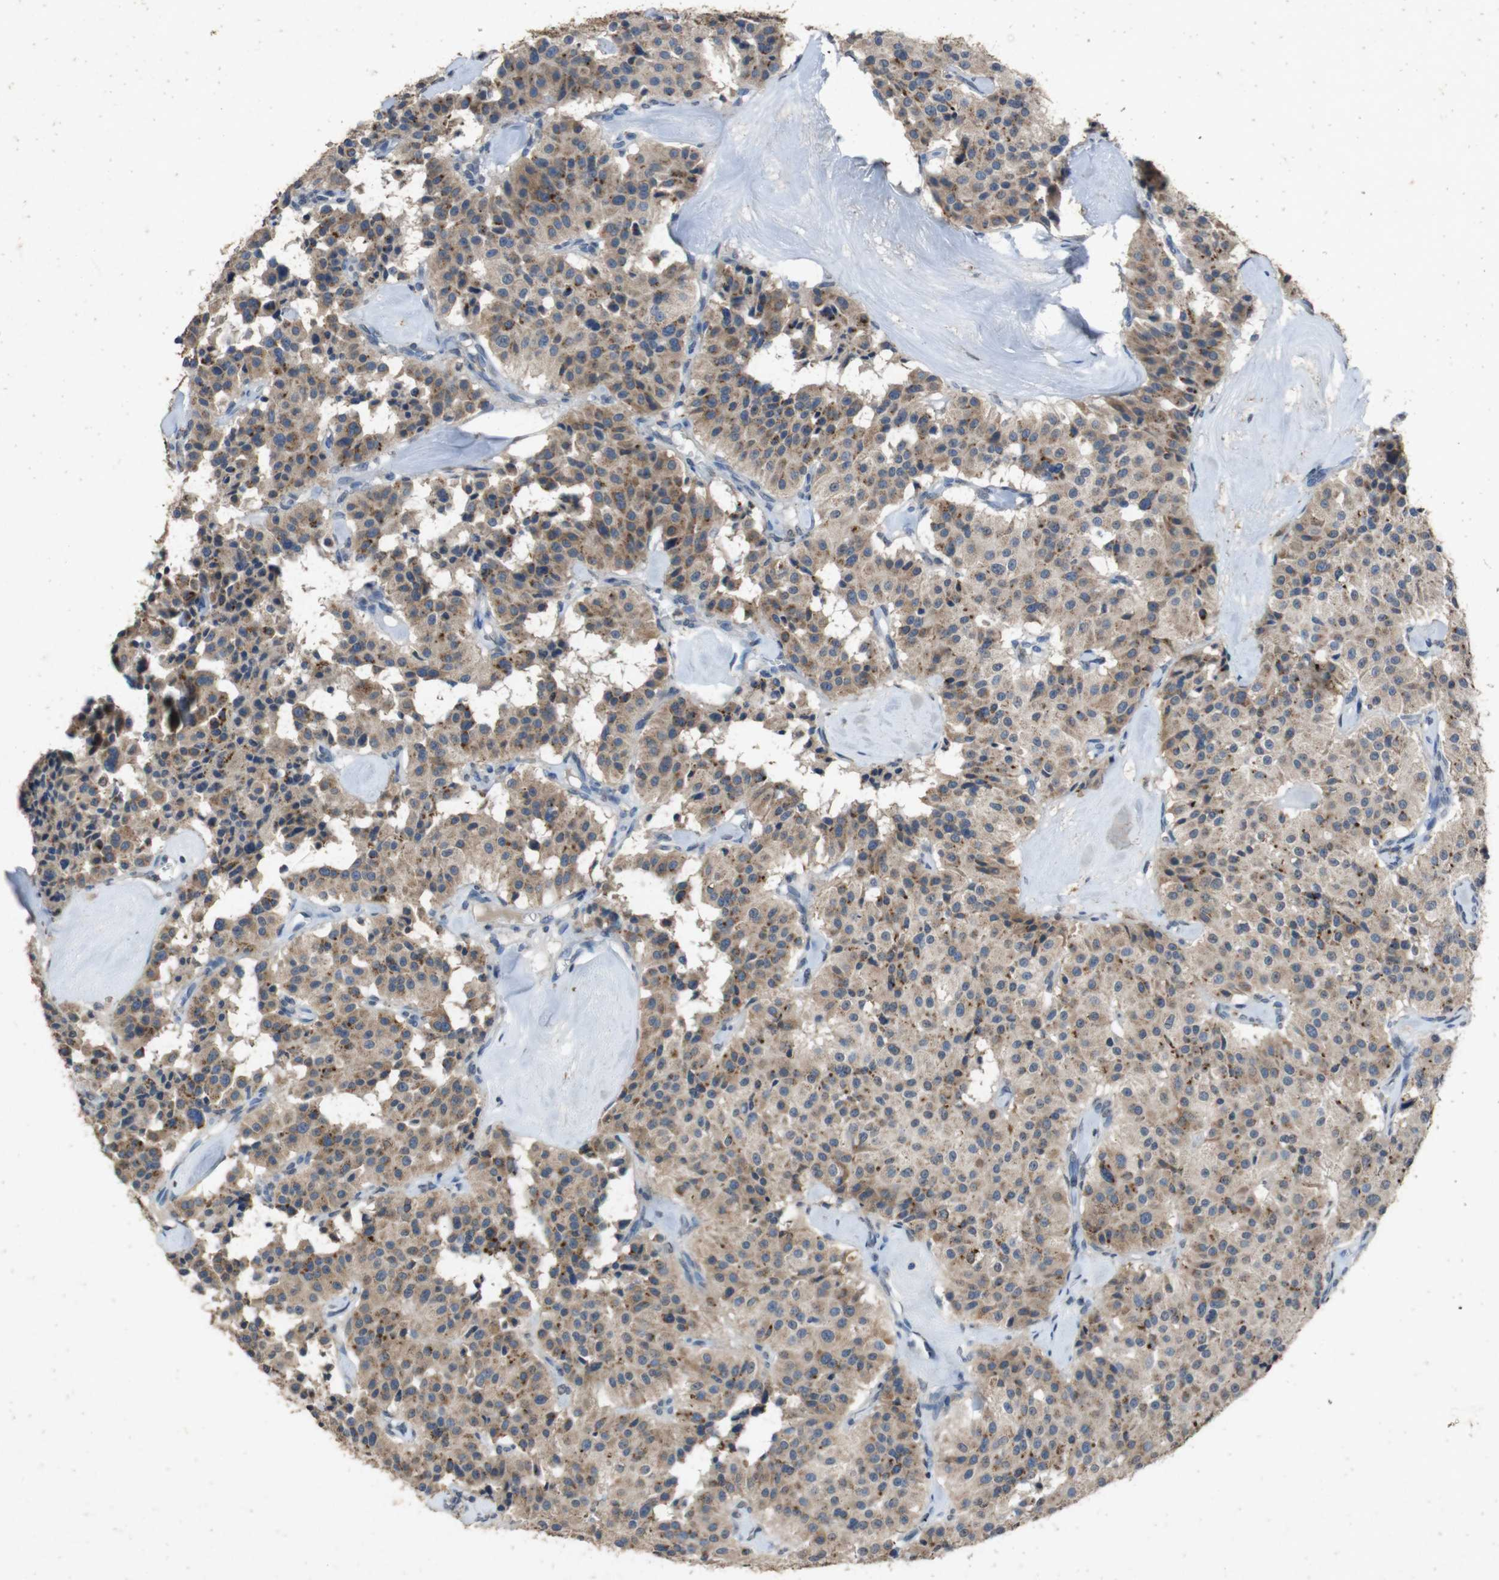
{"staining": {"intensity": "moderate", "quantity": ">75%", "location": "cytoplasmic/membranous"}, "tissue": "carcinoid", "cell_type": "Tumor cells", "image_type": "cancer", "snomed": [{"axis": "morphology", "description": "Carcinoid, malignant, NOS"}, {"axis": "topography", "description": "Lung"}], "caption": "Human carcinoid stained for a protein (brown) demonstrates moderate cytoplasmic/membranous positive positivity in approximately >75% of tumor cells.", "gene": "STBD1", "patient": {"sex": "male", "age": 30}}